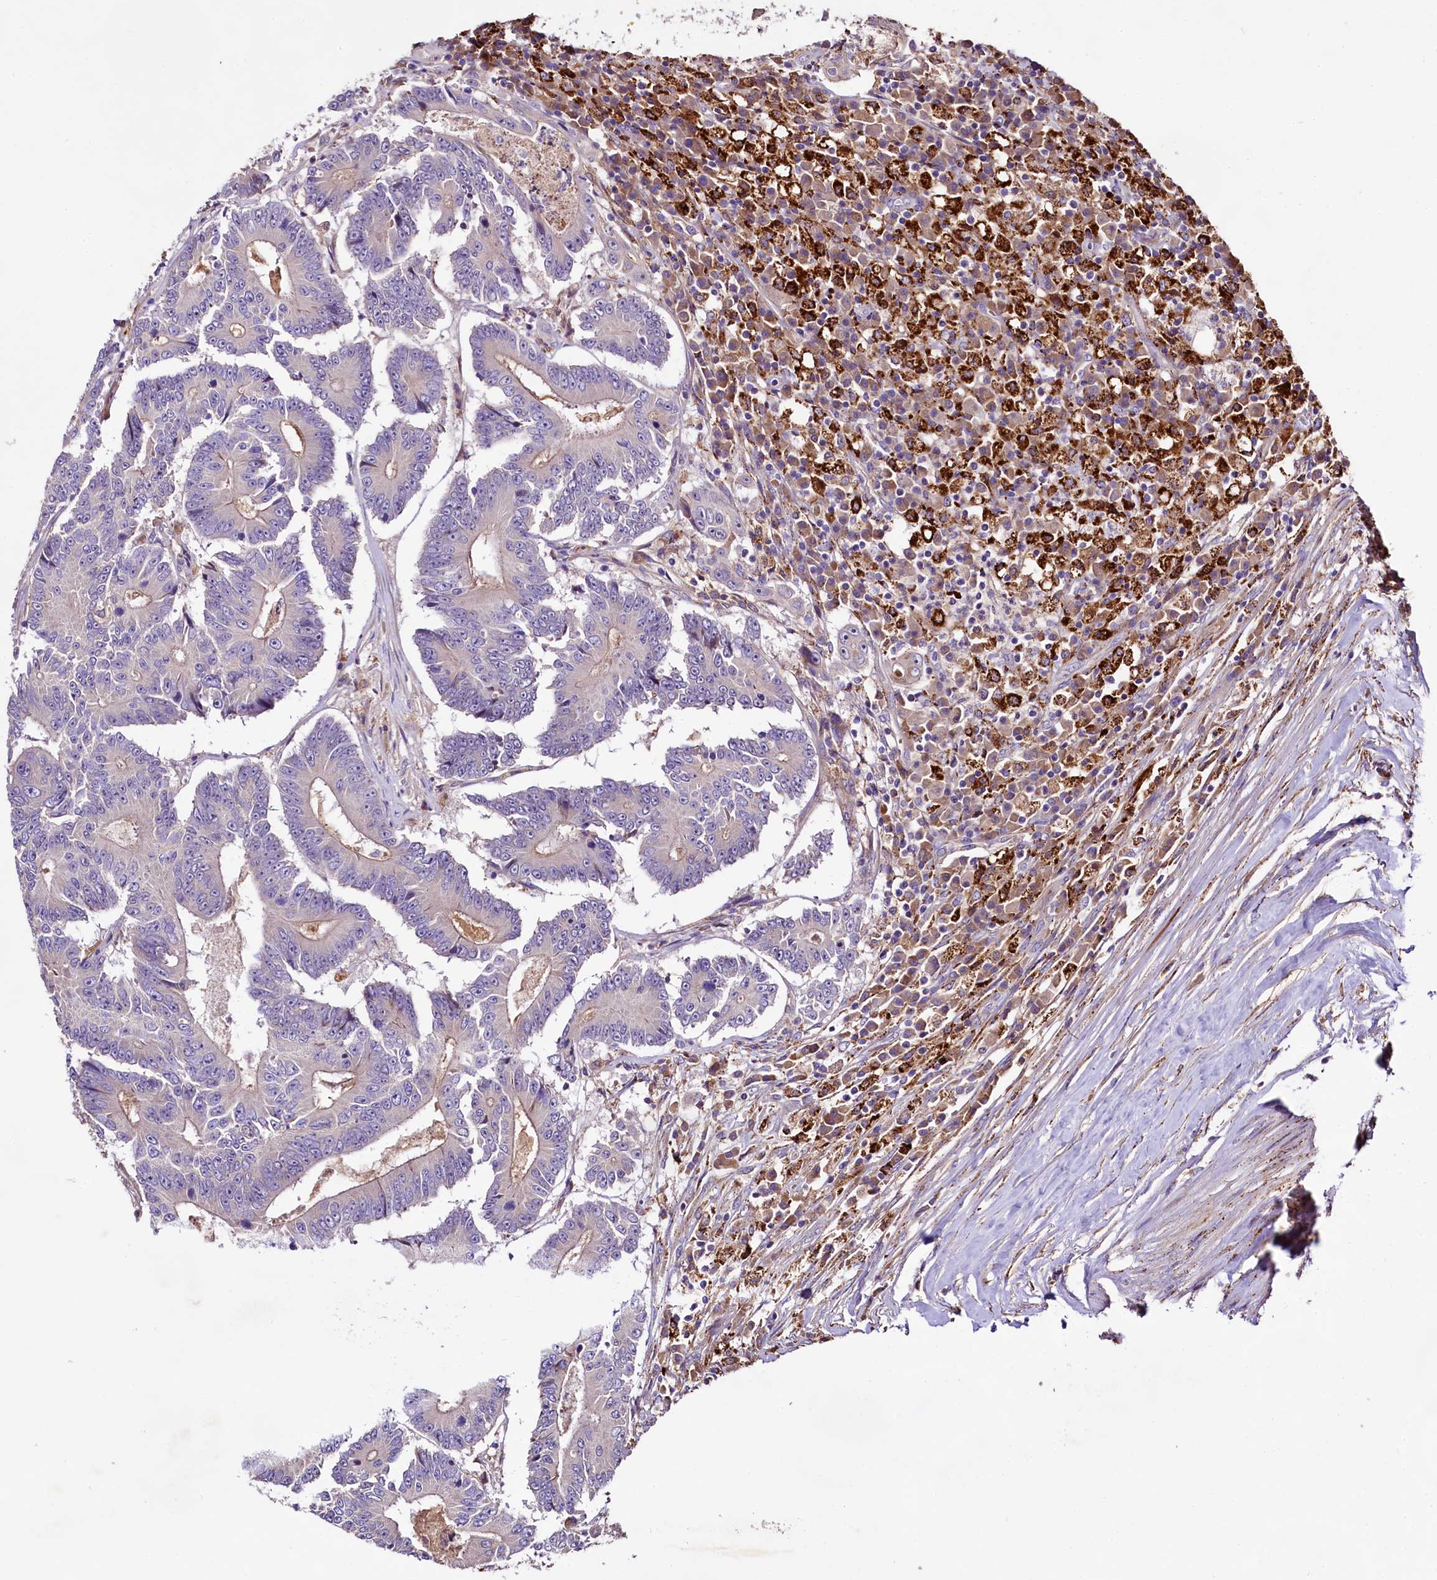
{"staining": {"intensity": "negative", "quantity": "none", "location": "none"}, "tissue": "colorectal cancer", "cell_type": "Tumor cells", "image_type": "cancer", "snomed": [{"axis": "morphology", "description": "Adenocarcinoma, NOS"}, {"axis": "topography", "description": "Colon"}], "caption": "Tumor cells are negative for protein expression in human colorectal cancer (adenocarcinoma).", "gene": "DMXL2", "patient": {"sex": "male", "age": 83}}